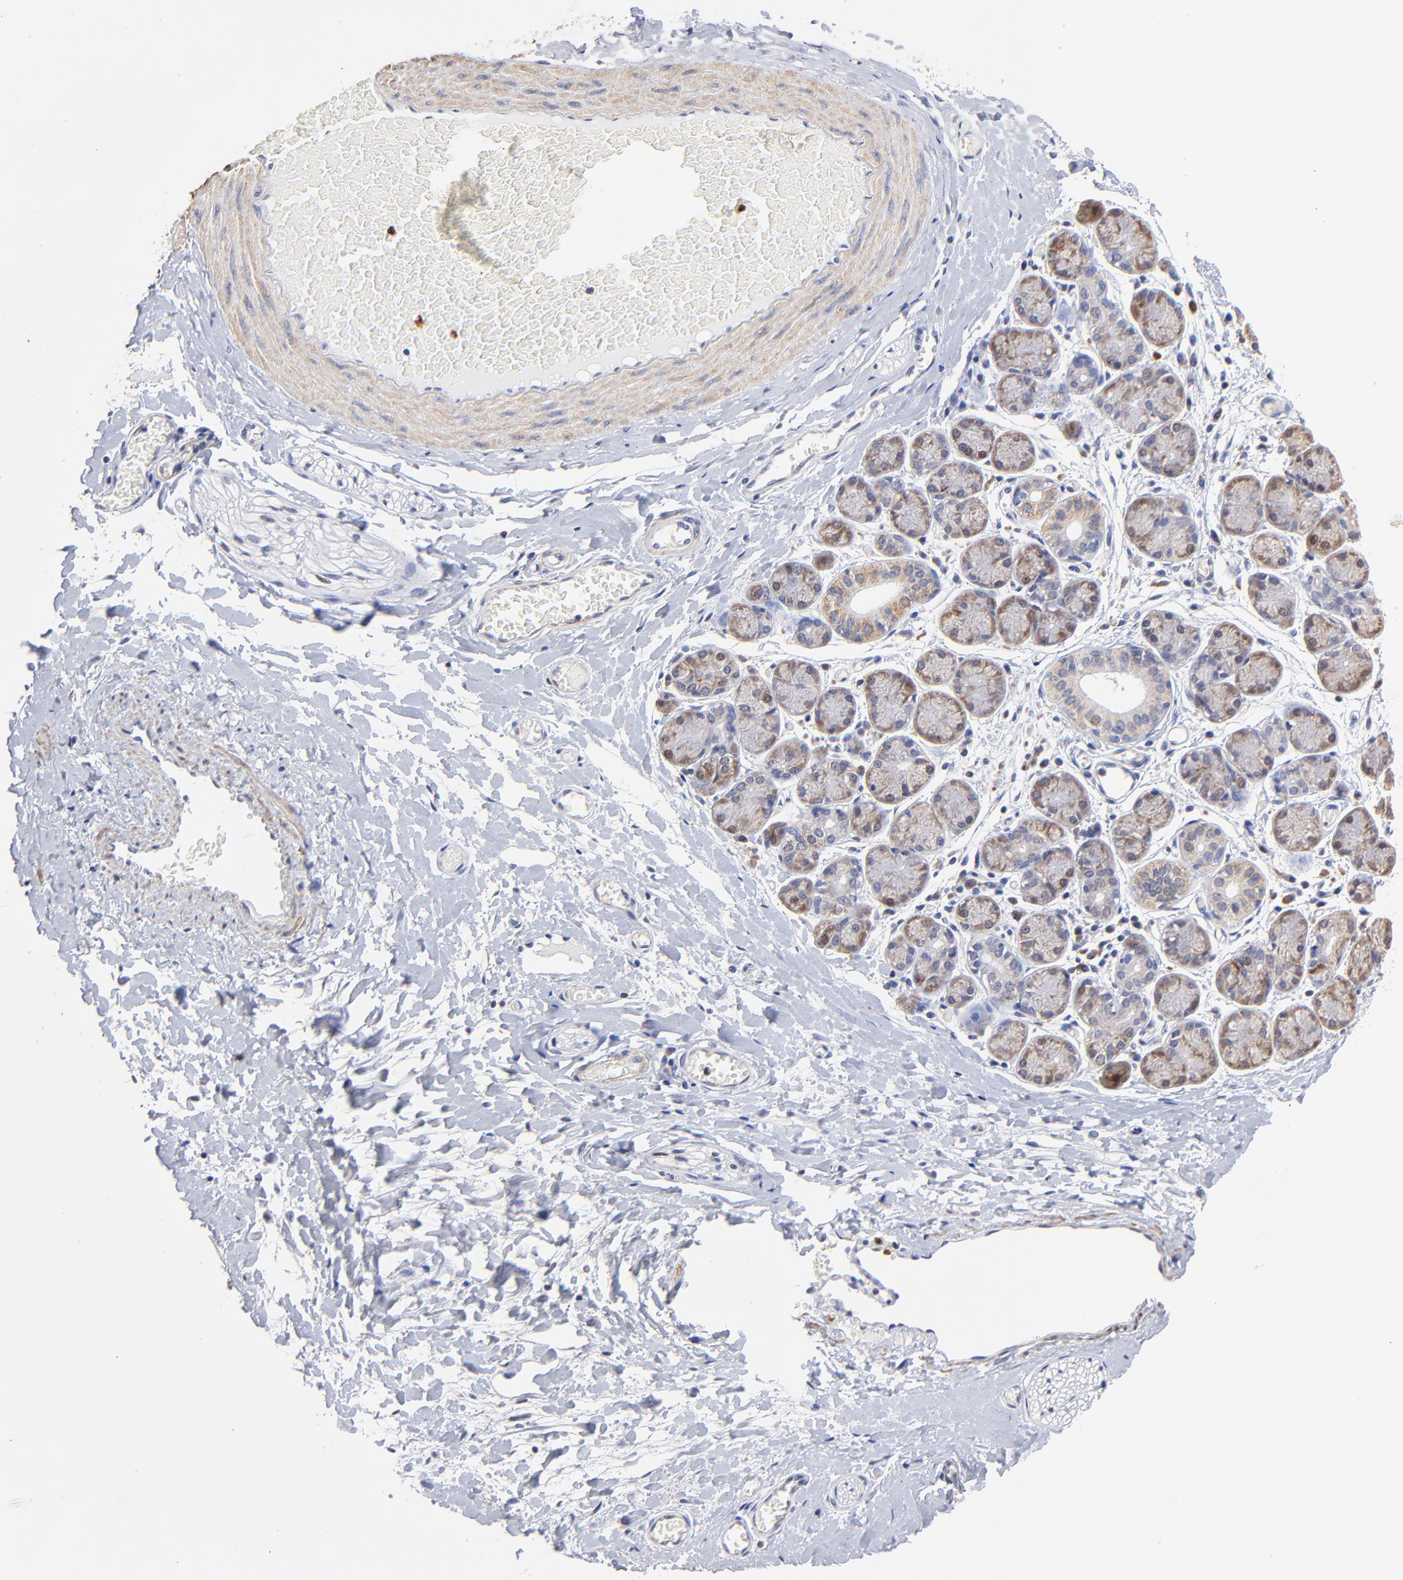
{"staining": {"intensity": "weak", "quantity": "<25%", "location": "cytoplasmic/membranous"}, "tissue": "salivary gland", "cell_type": "Glandular cells", "image_type": "normal", "snomed": [{"axis": "morphology", "description": "Normal tissue, NOS"}, {"axis": "topography", "description": "Salivary gland"}], "caption": "Immunohistochemistry (IHC) image of benign salivary gland: human salivary gland stained with DAB (3,3'-diaminobenzidine) reveals no significant protein positivity in glandular cells.", "gene": "BBOF1", "patient": {"sex": "female", "age": 24}}